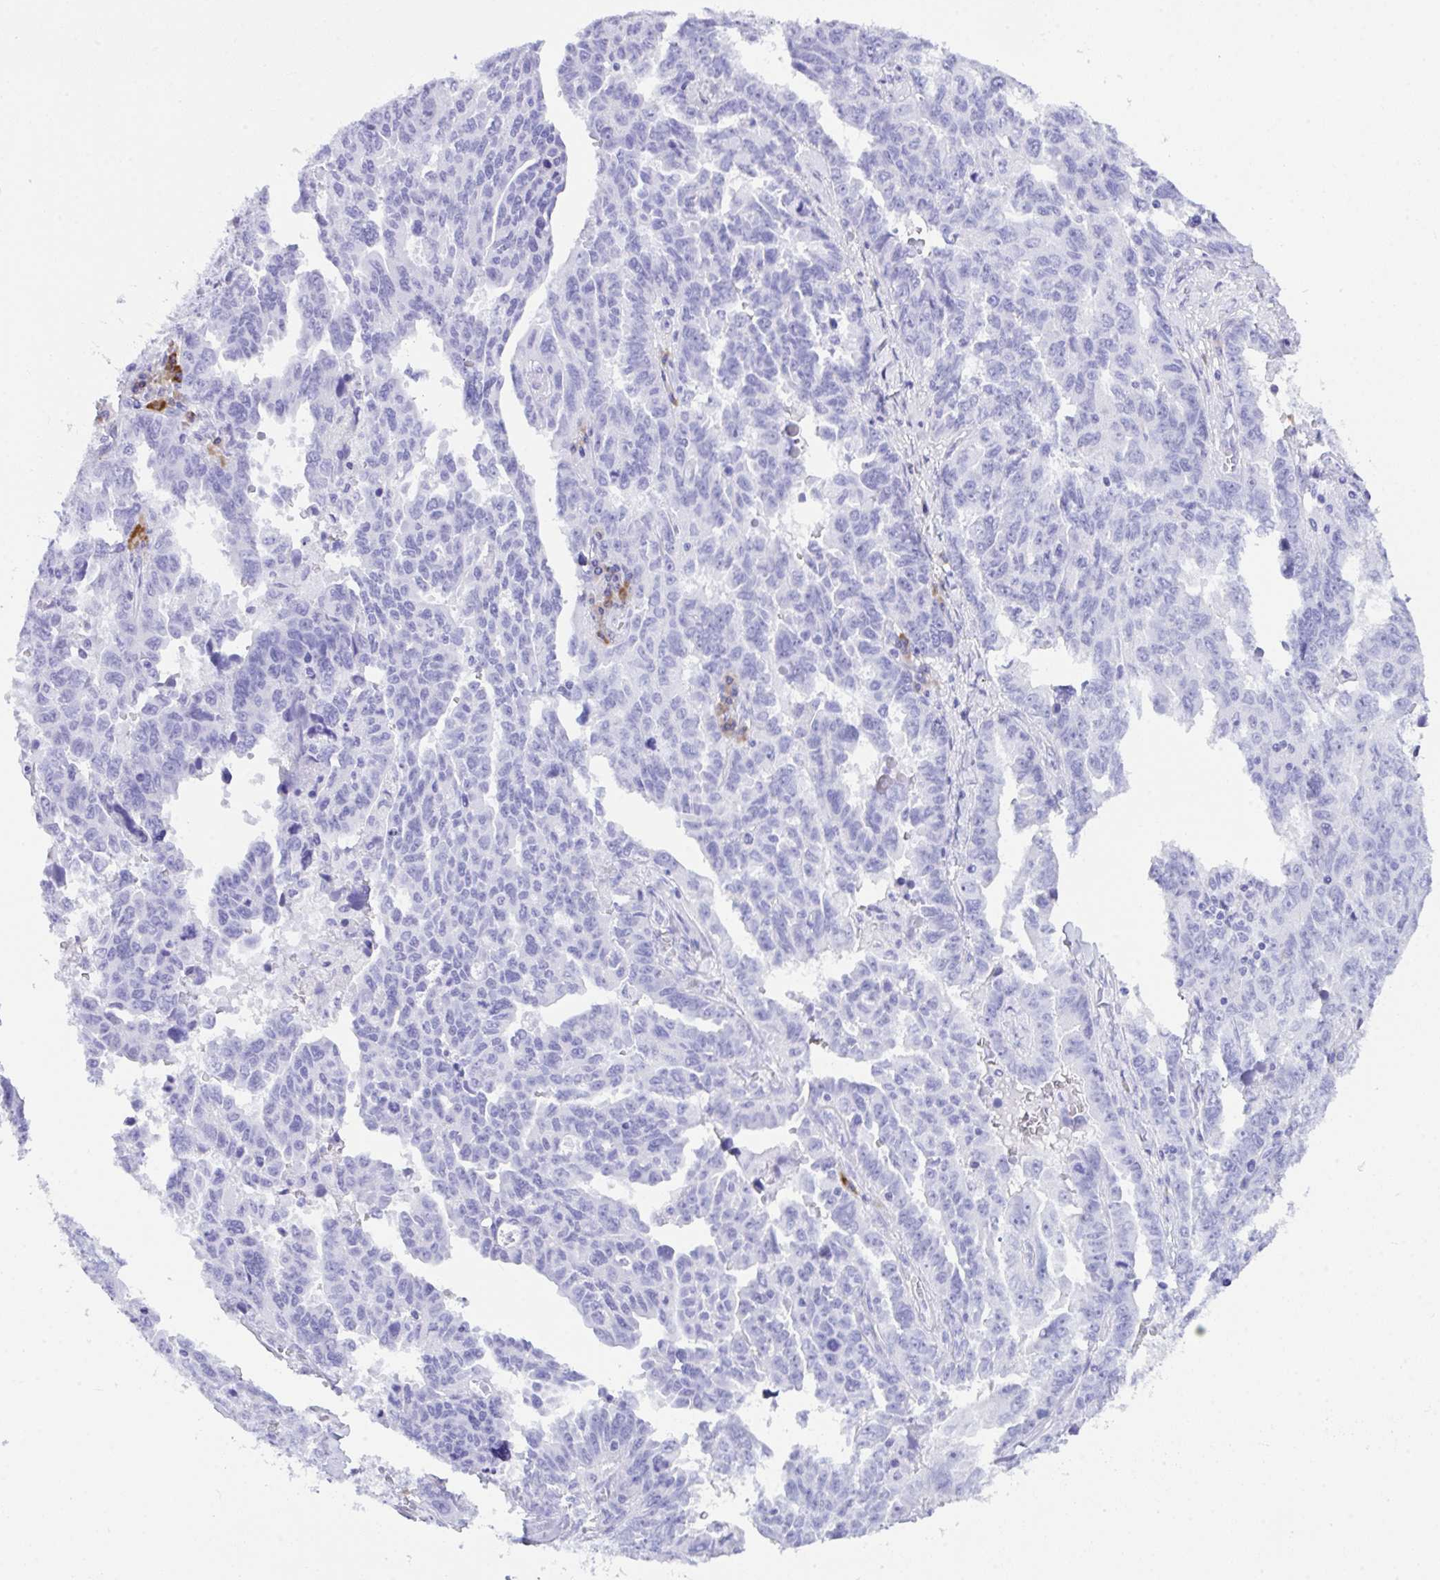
{"staining": {"intensity": "negative", "quantity": "none", "location": "none"}, "tissue": "ovarian cancer", "cell_type": "Tumor cells", "image_type": "cancer", "snomed": [{"axis": "morphology", "description": "Adenocarcinoma, NOS"}, {"axis": "morphology", "description": "Carcinoma, endometroid"}, {"axis": "topography", "description": "Ovary"}], "caption": "The histopathology image displays no significant positivity in tumor cells of endometroid carcinoma (ovarian). (Brightfield microscopy of DAB IHC at high magnification).", "gene": "BEST4", "patient": {"sex": "female", "age": 72}}